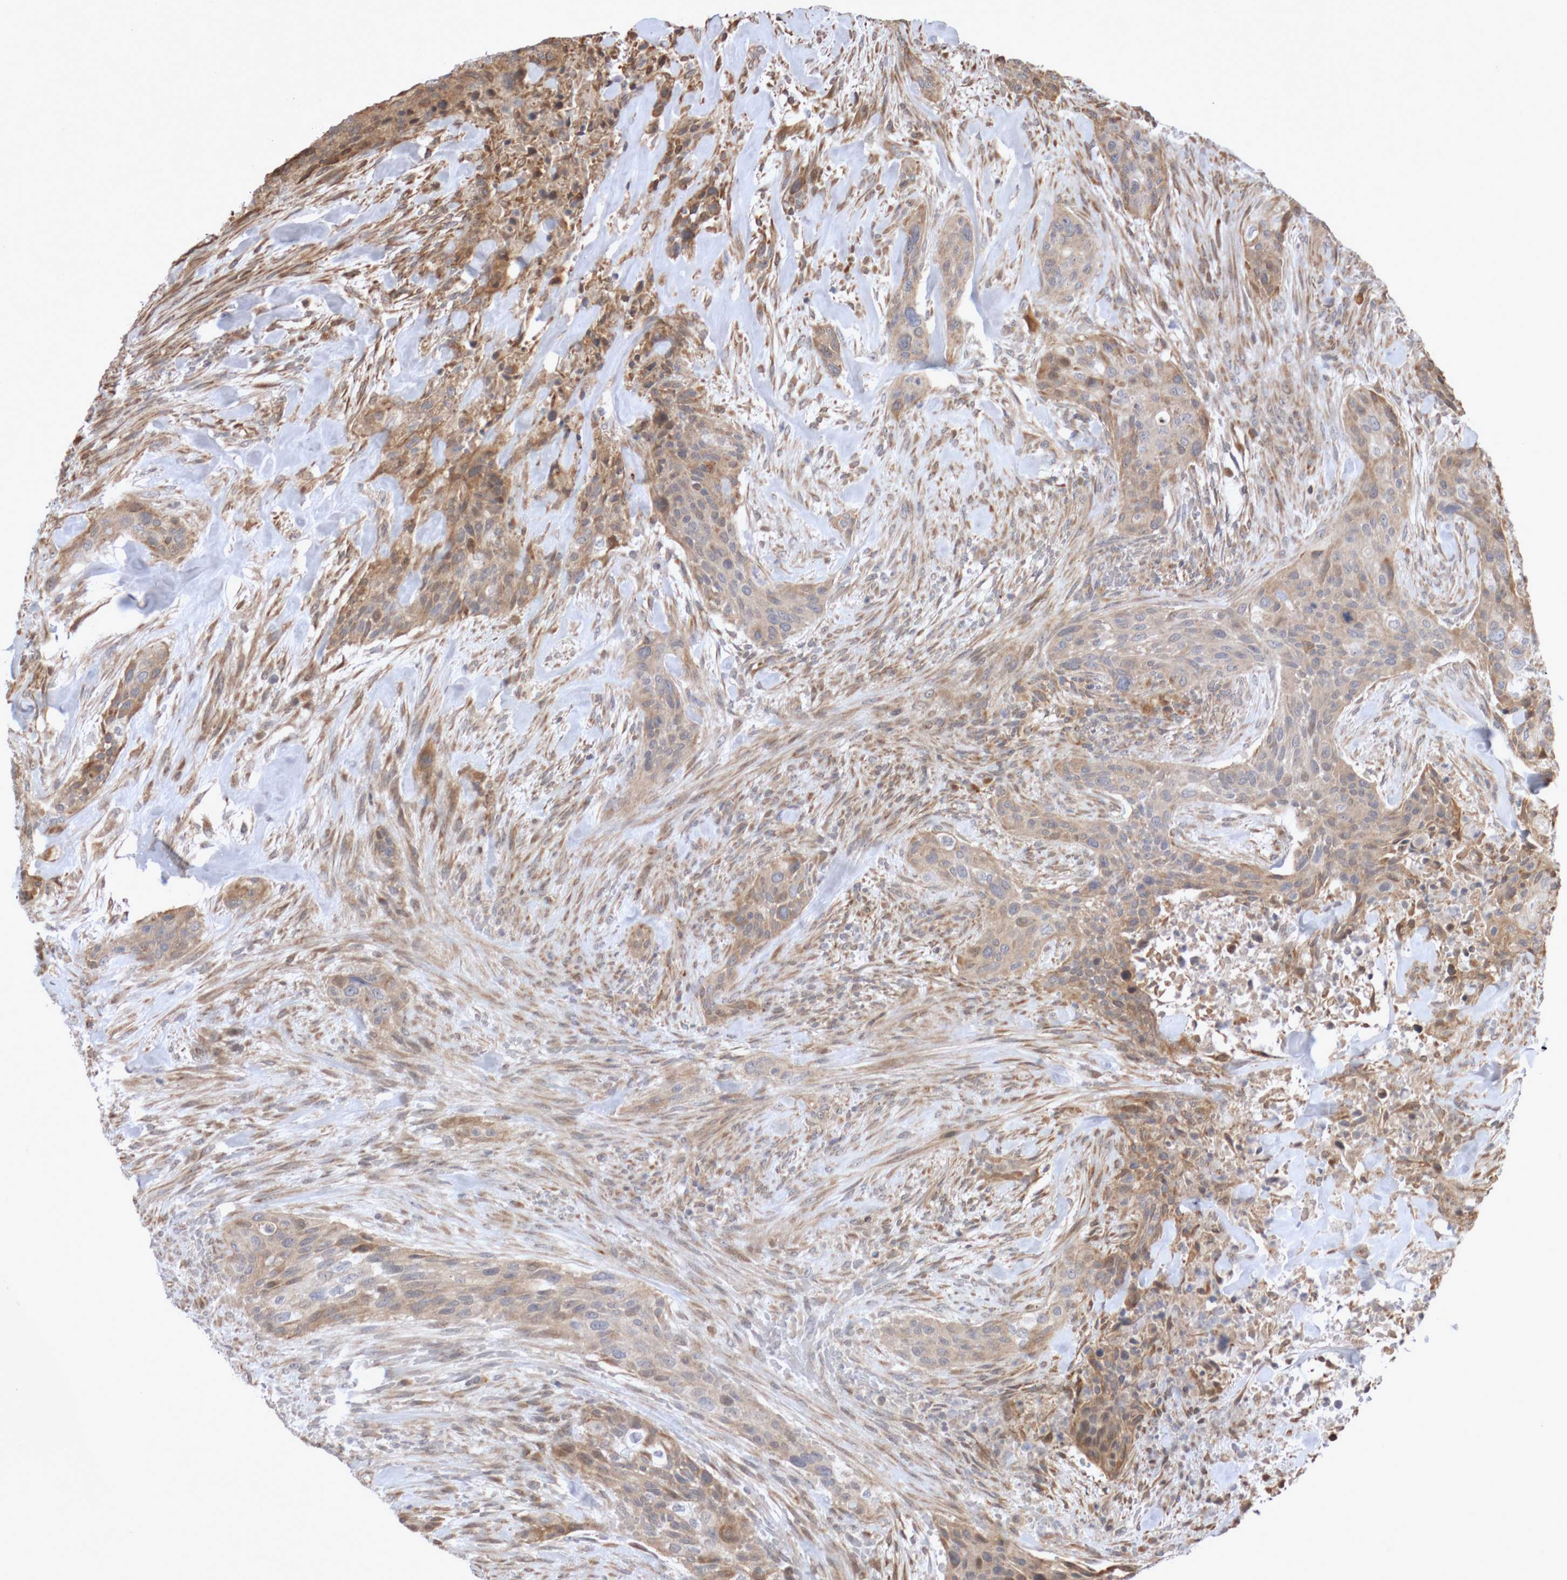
{"staining": {"intensity": "weak", "quantity": ">75%", "location": "cytoplasmic/membranous"}, "tissue": "urothelial cancer", "cell_type": "Tumor cells", "image_type": "cancer", "snomed": [{"axis": "morphology", "description": "Urothelial carcinoma, High grade"}, {"axis": "topography", "description": "Urinary bladder"}], "caption": "The photomicrograph shows a brown stain indicating the presence of a protein in the cytoplasmic/membranous of tumor cells in urothelial cancer.", "gene": "DPH7", "patient": {"sex": "male", "age": 35}}